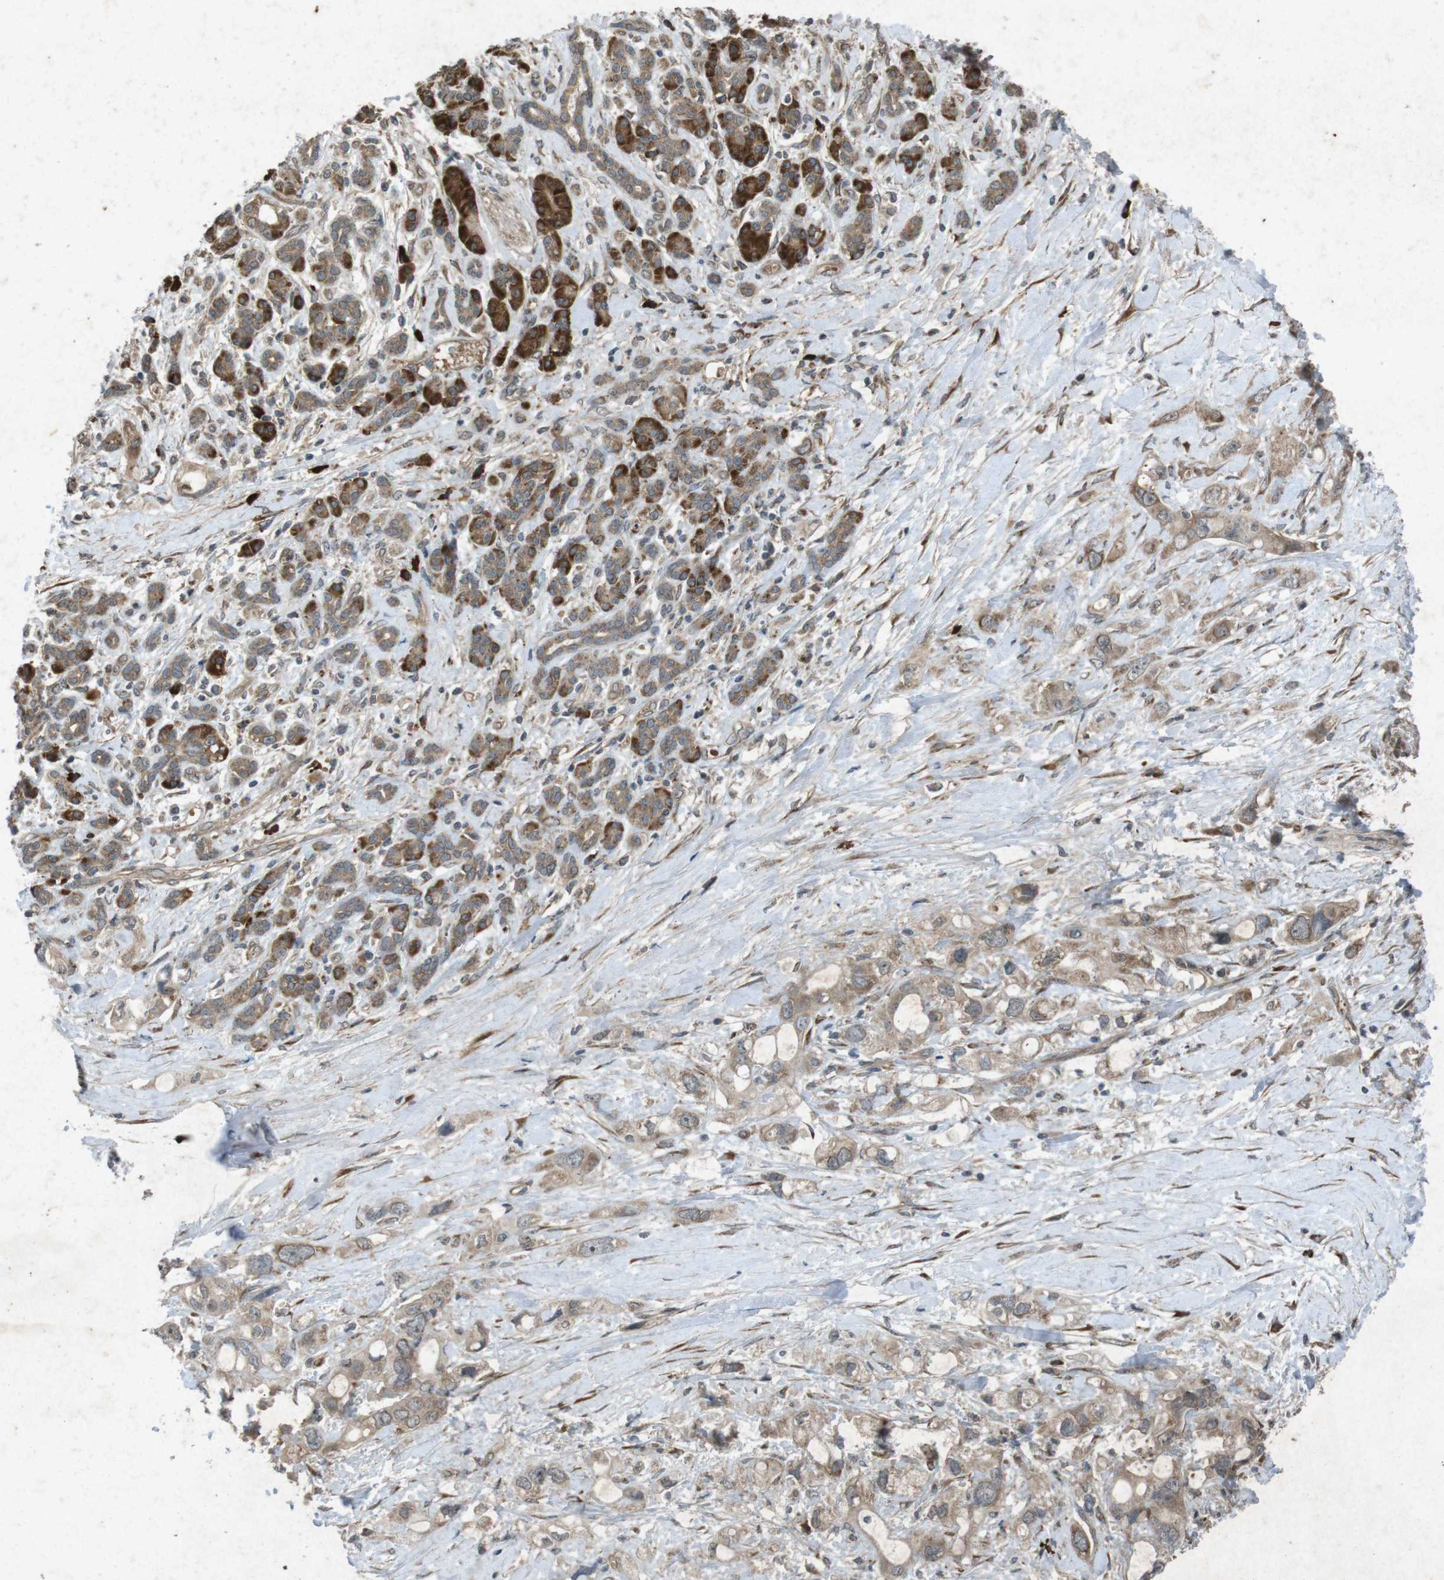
{"staining": {"intensity": "weak", "quantity": ">75%", "location": "cytoplasmic/membranous"}, "tissue": "pancreatic cancer", "cell_type": "Tumor cells", "image_type": "cancer", "snomed": [{"axis": "morphology", "description": "Adenocarcinoma, NOS"}, {"axis": "topography", "description": "Pancreas"}], "caption": "Immunohistochemical staining of human adenocarcinoma (pancreatic) shows weak cytoplasmic/membranous protein positivity in approximately >75% of tumor cells.", "gene": "FLCN", "patient": {"sex": "female", "age": 56}}